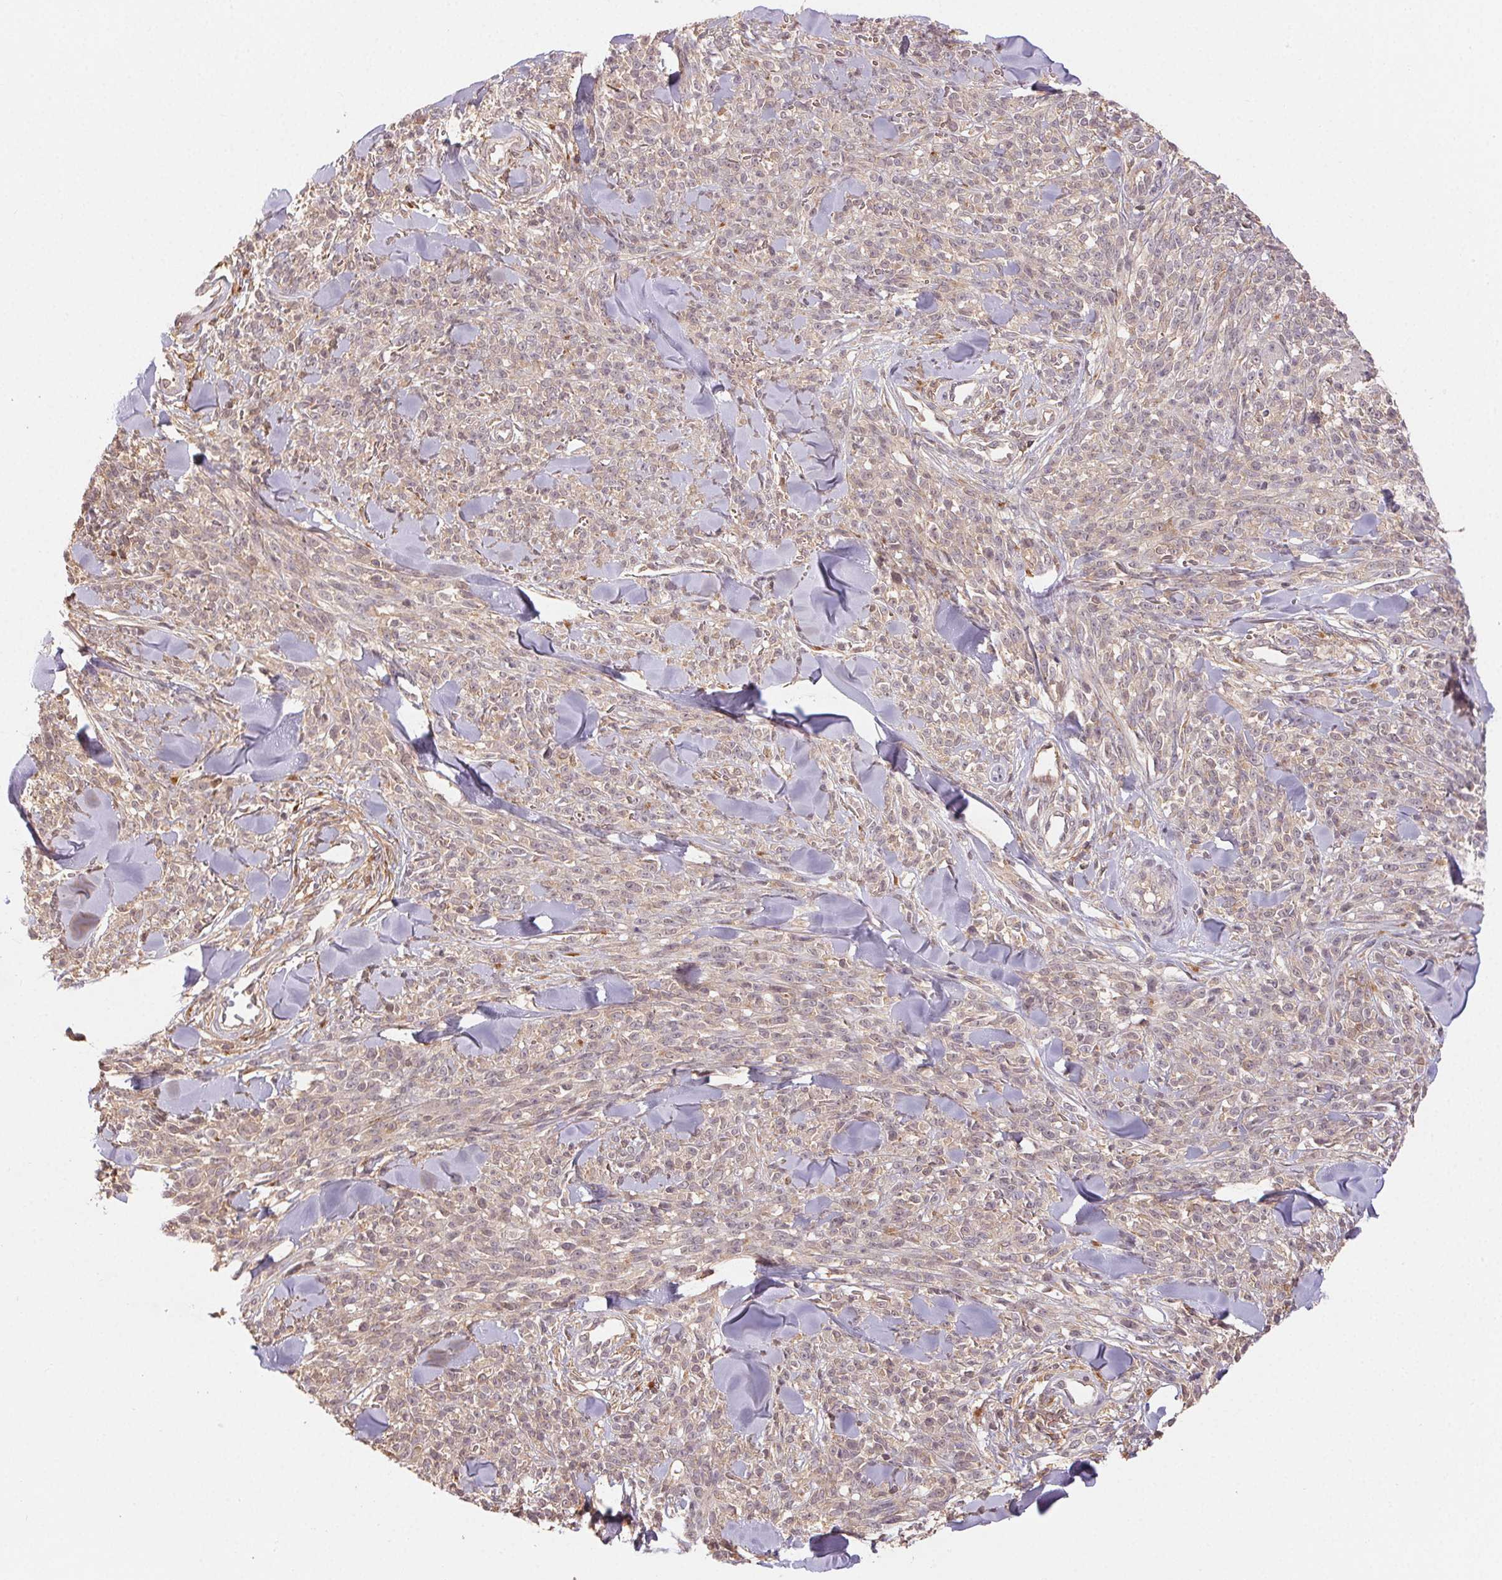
{"staining": {"intensity": "weak", "quantity": "25%-75%", "location": "cytoplasmic/membranous"}, "tissue": "melanoma", "cell_type": "Tumor cells", "image_type": "cancer", "snomed": [{"axis": "morphology", "description": "Malignant melanoma, NOS"}, {"axis": "topography", "description": "Skin"}, {"axis": "topography", "description": "Skin of trunk"}], "caption": "Melanoma stained with DAB (3,3'-diaminobenzidine) IHC shows low levels of weak cytoplasmic/membranous positivity in about 25%-75% of tumor cells.", "gene": "MAPKAPK2", "patient": {"sex": "male", "age": 74}}